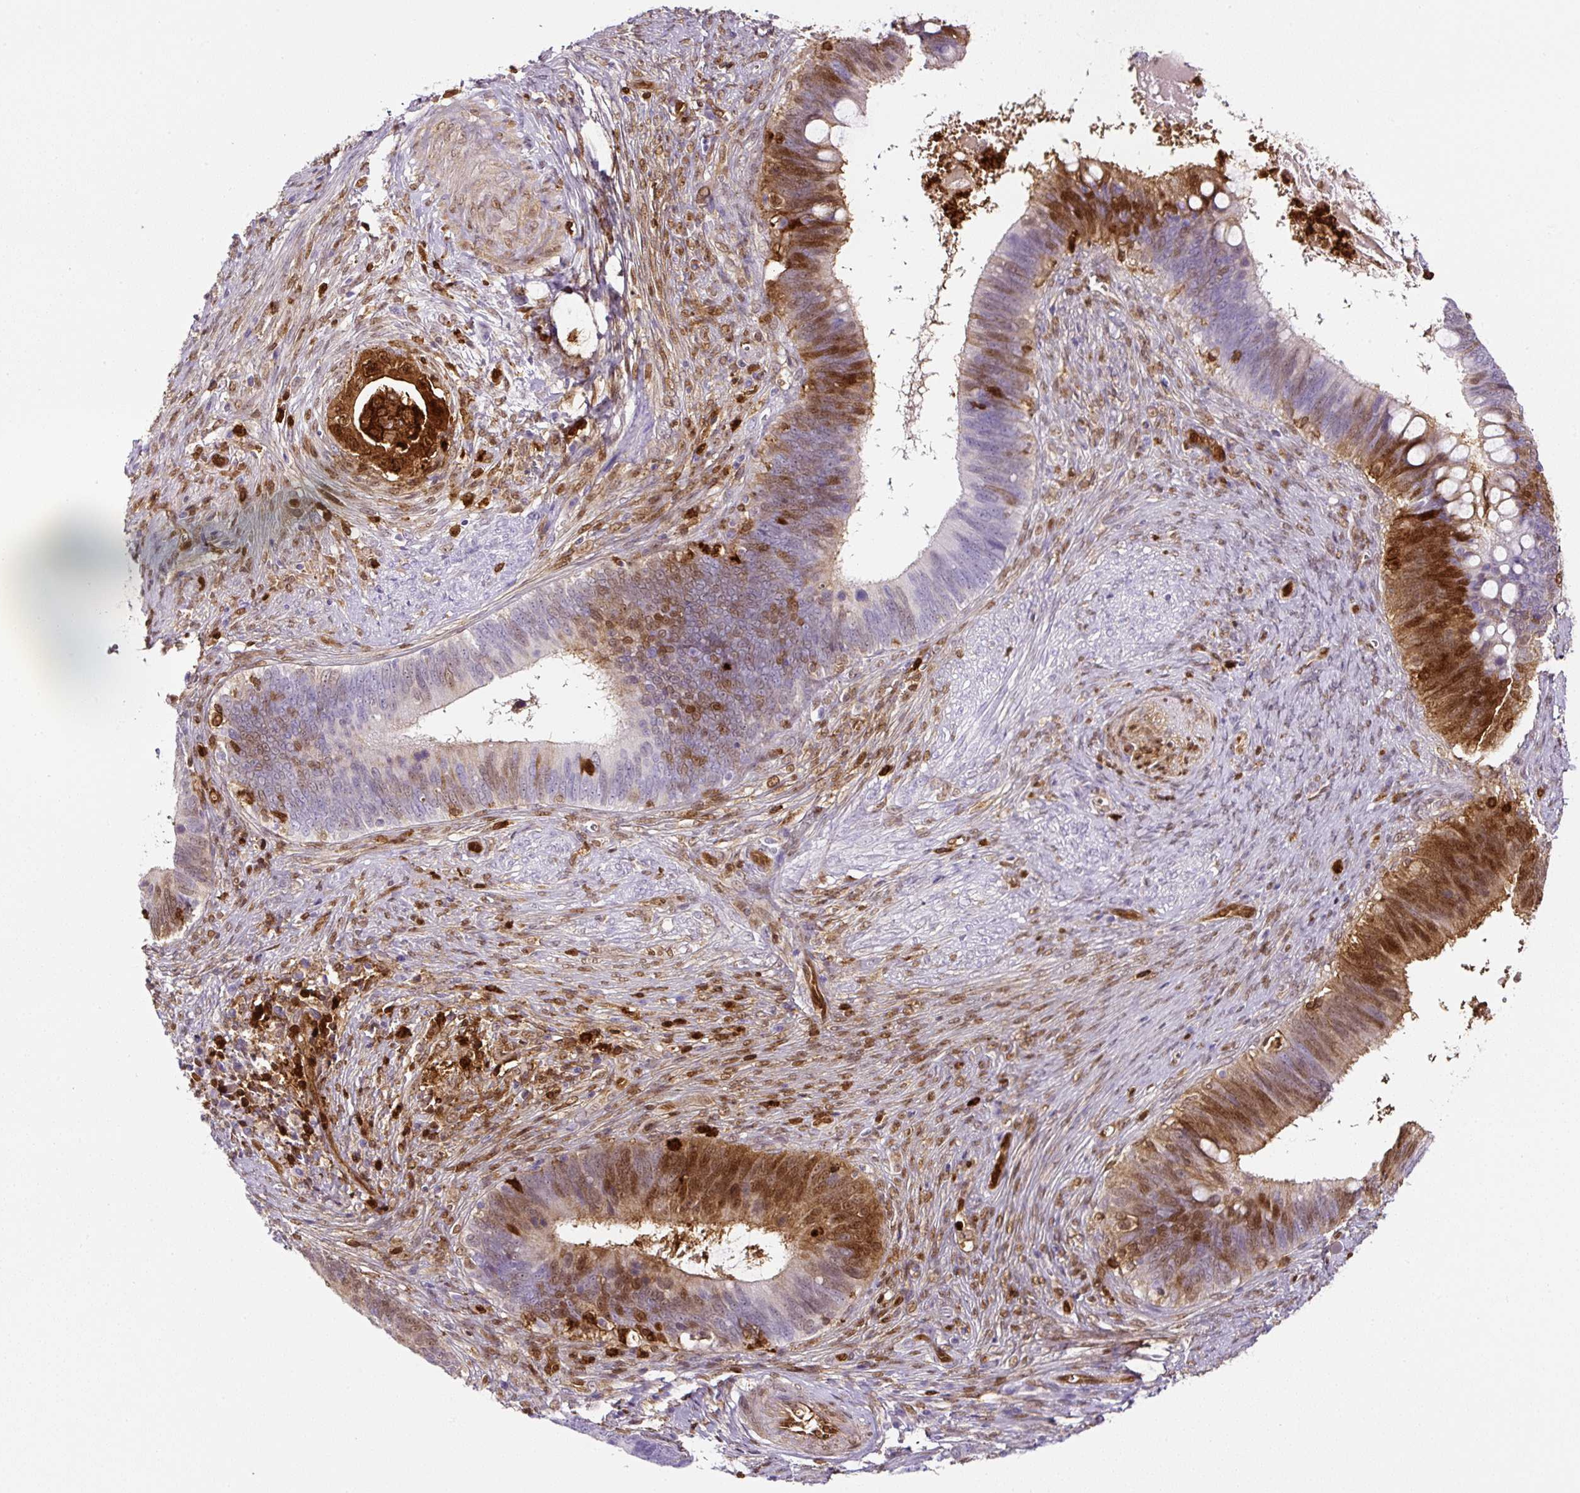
{"staining": {"intensity": "strong", "quantity": "25%-75%", "location": "cytoplasmic/membranous,nuclear"}, "tissue": "cervical cancer", "cell_type": "Tumor cells", "image_type": "cancer", "snomed": [{"axis": "morphology", "description": "Adenocarcinoma, NOS"}, {"axis": "topography", "description": "Cervix"}], "caption": "Adenocarcinoma (cervical) stained with immunohistochemistry (IHC) displays strong cytoplasmic/membranous and nuclear positivity in about 25%-75% of tumor cells. (IHC, brightfield microscopy, high magnification).", "gene": "ANXA1", "patient": {"sex": "female", "age": 42}}